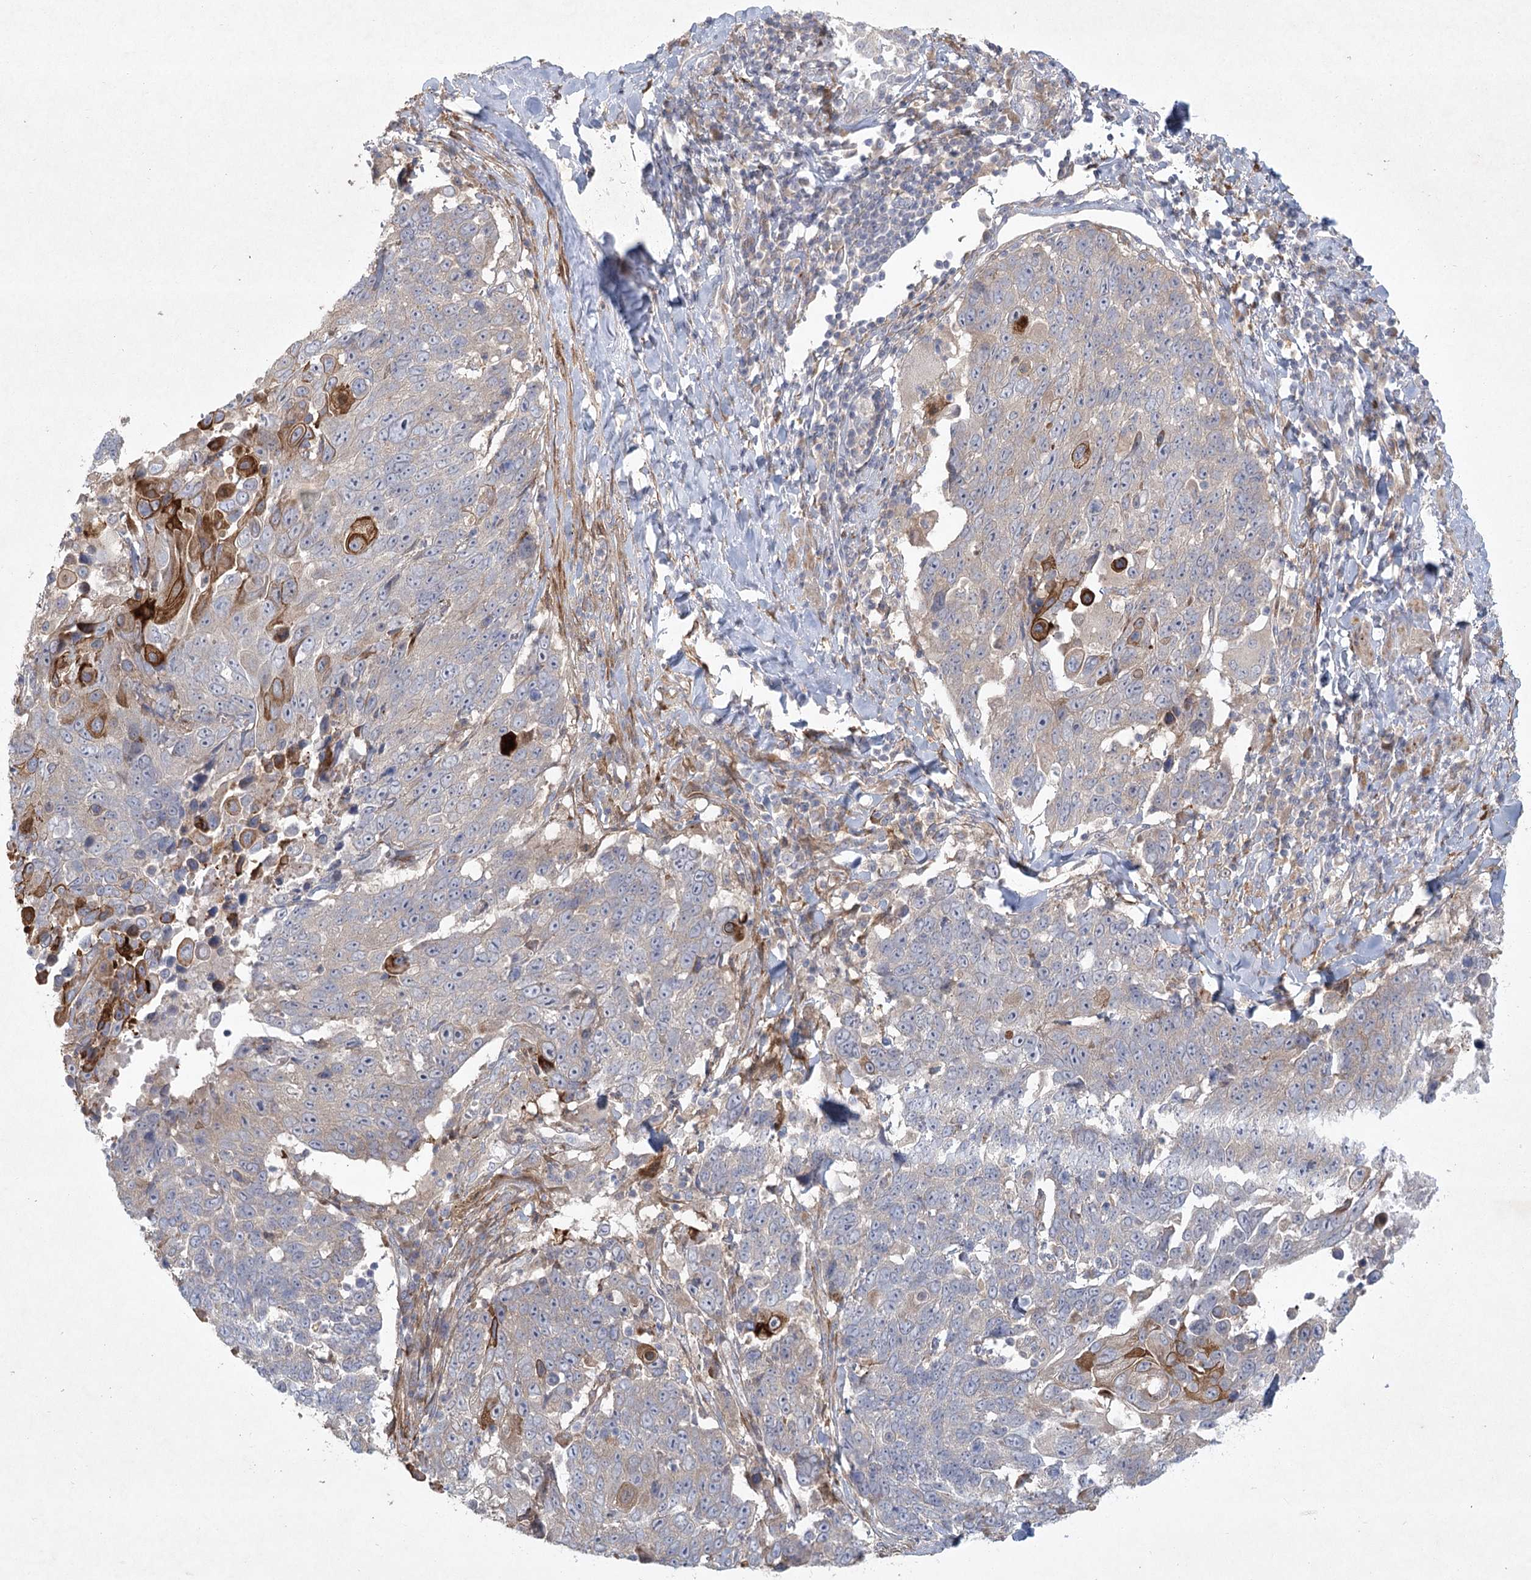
{"staining": {"intensity": "strong", "quantity": "<25%", "location": "cytoplasmic/membranous"}, "tissue": "lung cancer", "cell_type": "Tumor cells", "image_type": "cancer", "snomed": [{"axis": "morphology", "description": "Squamous cell carcinoma, NOS"}, {"axis": "topography", "description": "Lung"}], "caption": "Tumor cells reveal medium levels of strong cytoplasmic/membranous staining in approximately <25% of cells in human squamous cell carcinoma (lung). Using DAB (brown) and hematoxylin (blue) stains, captured at high magnification using brightfield microscopy.", "gene": "FAM110C", "patient": {"sex": "male", "age": 66}}